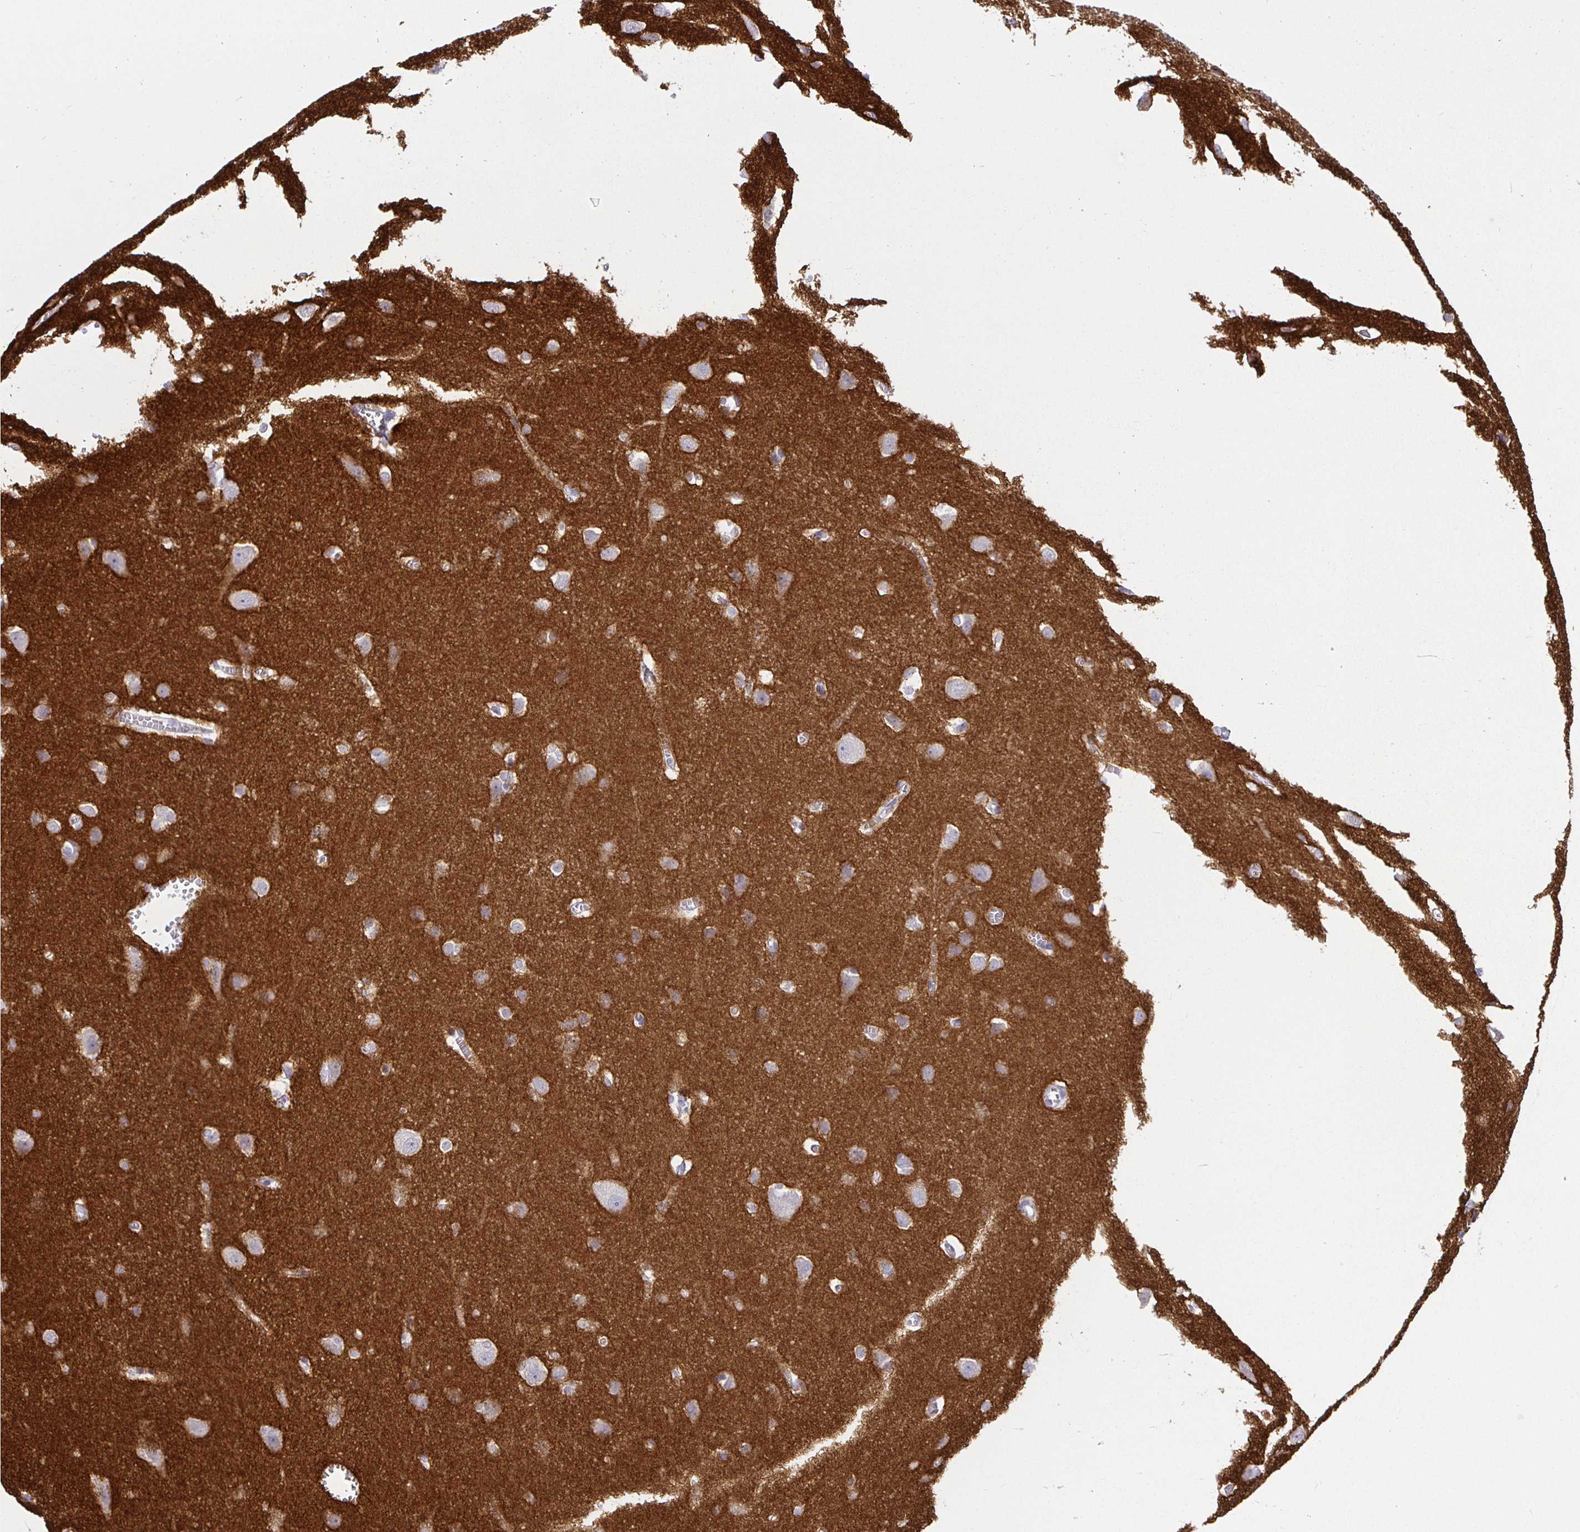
{"staining": {"intensity": "negative", "quantity": "none", "location": "none"}, "tissue": "cerebral cortex", "cell_type": "Endothelial cells", "image_type": "normal", "snomed": [{"axis": "morphology", "description": "Normal tissue, NOS"}, {"axis": "topography", "description": "Cerebral cortex"}], "caption": "The histopathology image shows no staining of endothelial cells in benign cerebral cortex.", "gene": "SIRPA", "patient": {"sex": "male", "age": 37}}